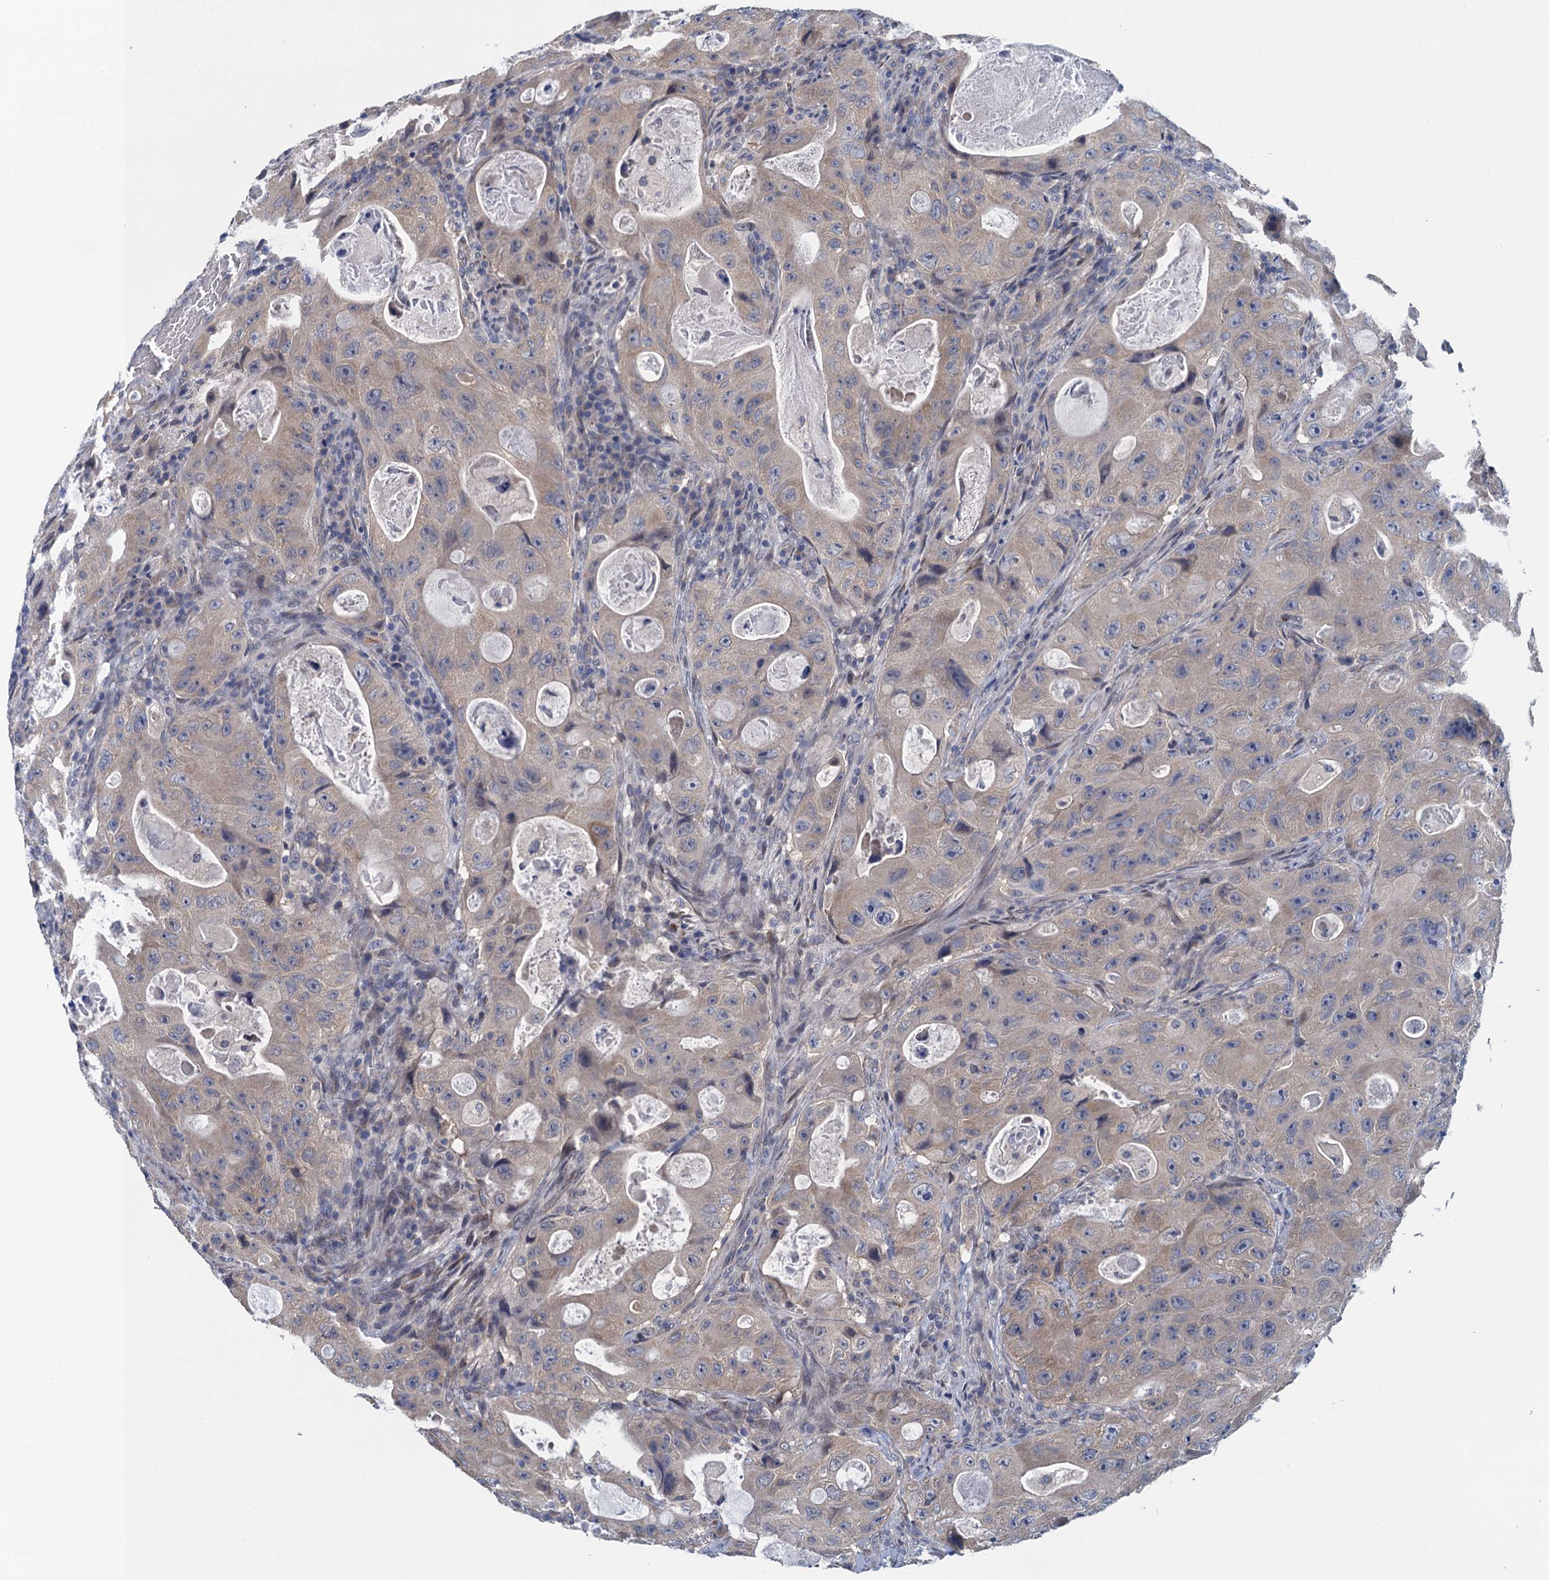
{"staining": {"intensity": "weak", "quantity": "<25%", "location": "cytoplasmic/membranous"}, "tissue": "colorectal cancer", "cell_type": "Tumor cells", "image_type": "cancer", "snomed": [{"axis": "morphology", "description": "Adenocarcinoma, NOS"}, {"axis": "topography", "description": "Colon"}], "caption": "This photomicrograph is of colorectal adenocarcinoma stained with immunohistochemistry to label a protein in brown with the nuclei are counter-stained blue. There is no expression in tumor cells. The staining is performed using DAB (3,3'-diaminobenzidine) brown chromogen with nuclei counter-stained in using hematoxylin.", "gene": "CTU2", "patient": {"sex": "female", "age": 46}}